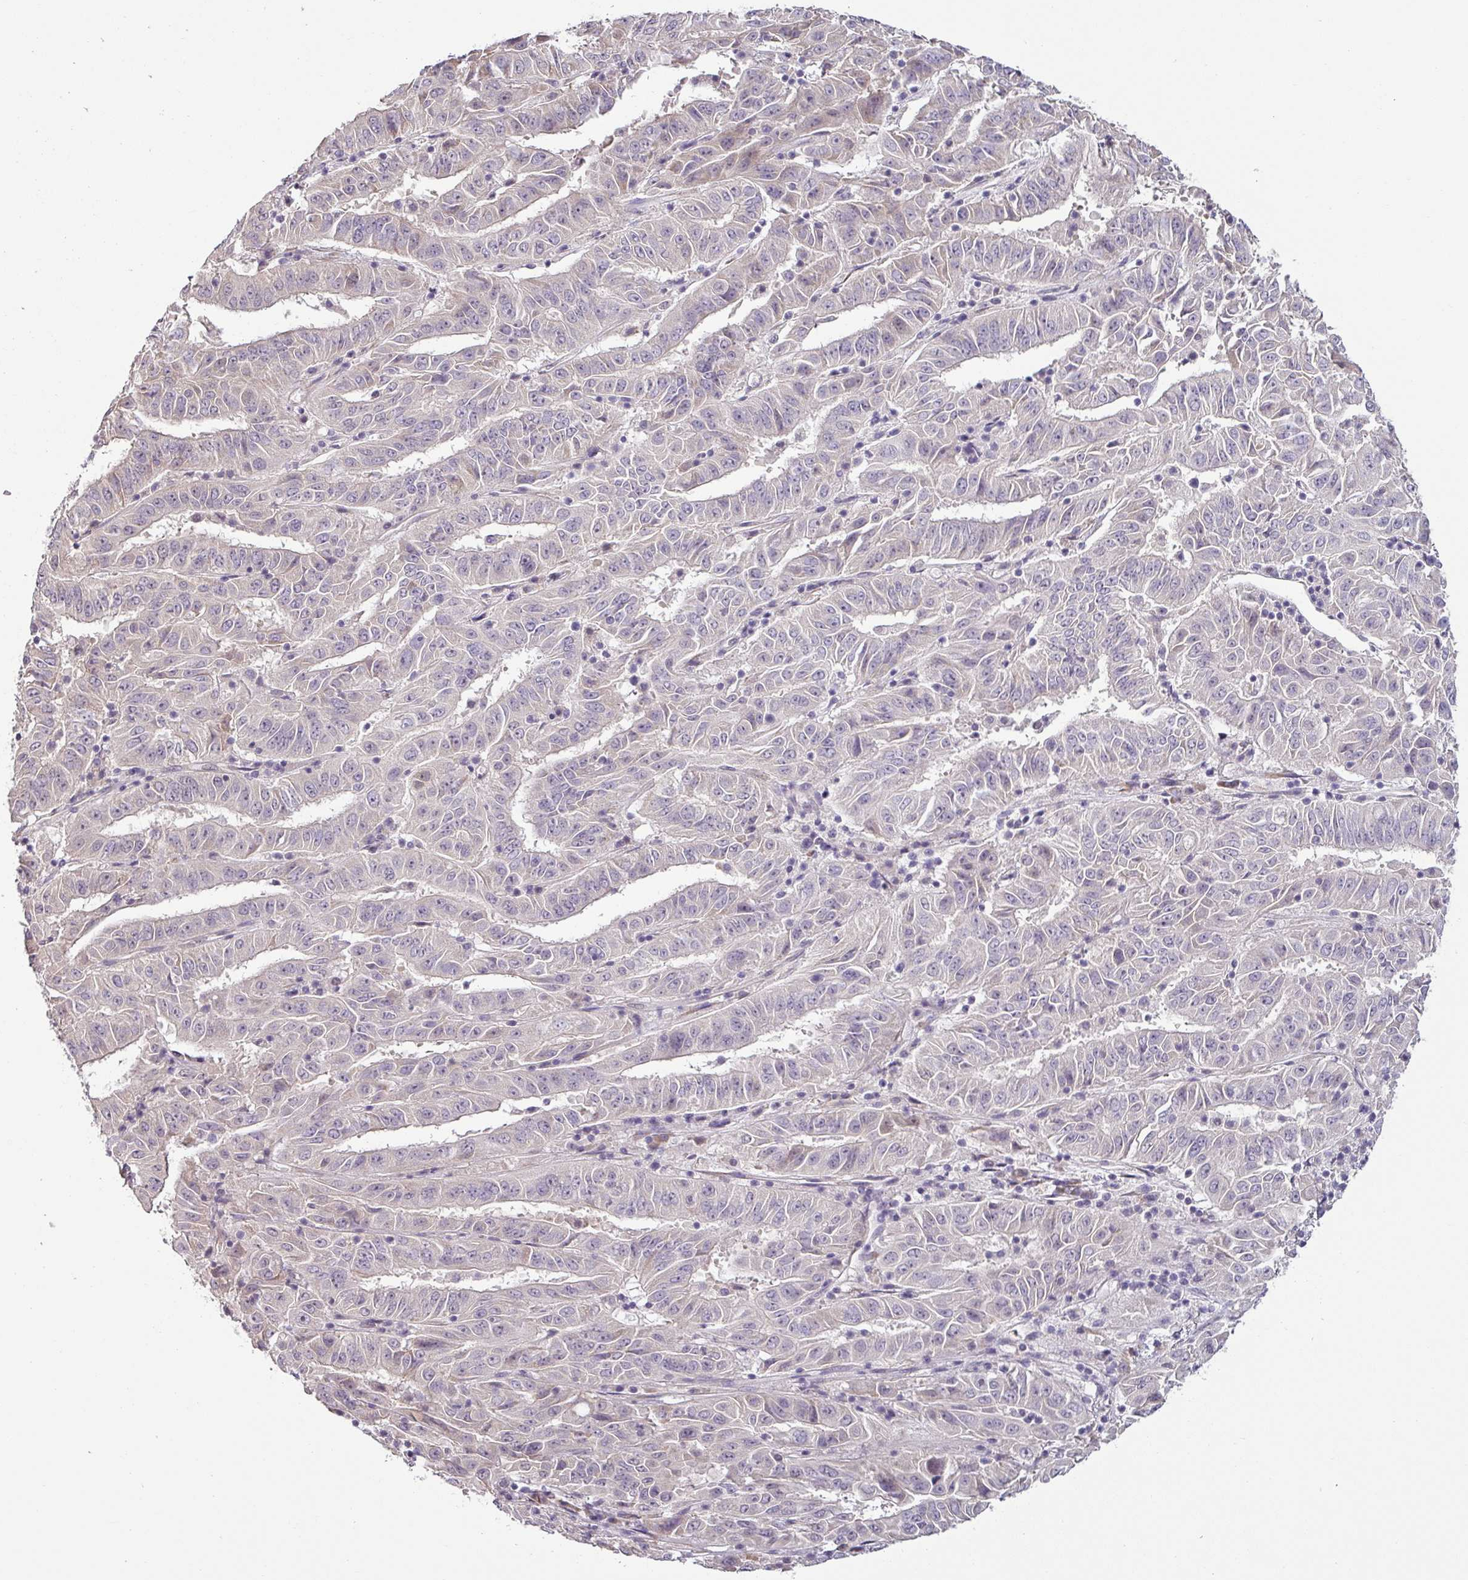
{"staining": {"intensity": "negative", "quantity": "none", "location": "none"}, "tissue": "pancreatic cancer", "cell_type": "Tumor cells", "image_type": "cancer", "snomed": [{"axis": "morphology", "description": "Adenocarcinoma, NOS"}, {"axis": "topography", "description": "Pancreas"}], "caption": "Tumor cells are negative for brown protein staining in pancreatic cancer.", "gene": "OR52D1", "patient": {"sex": "male", "age": 63}}